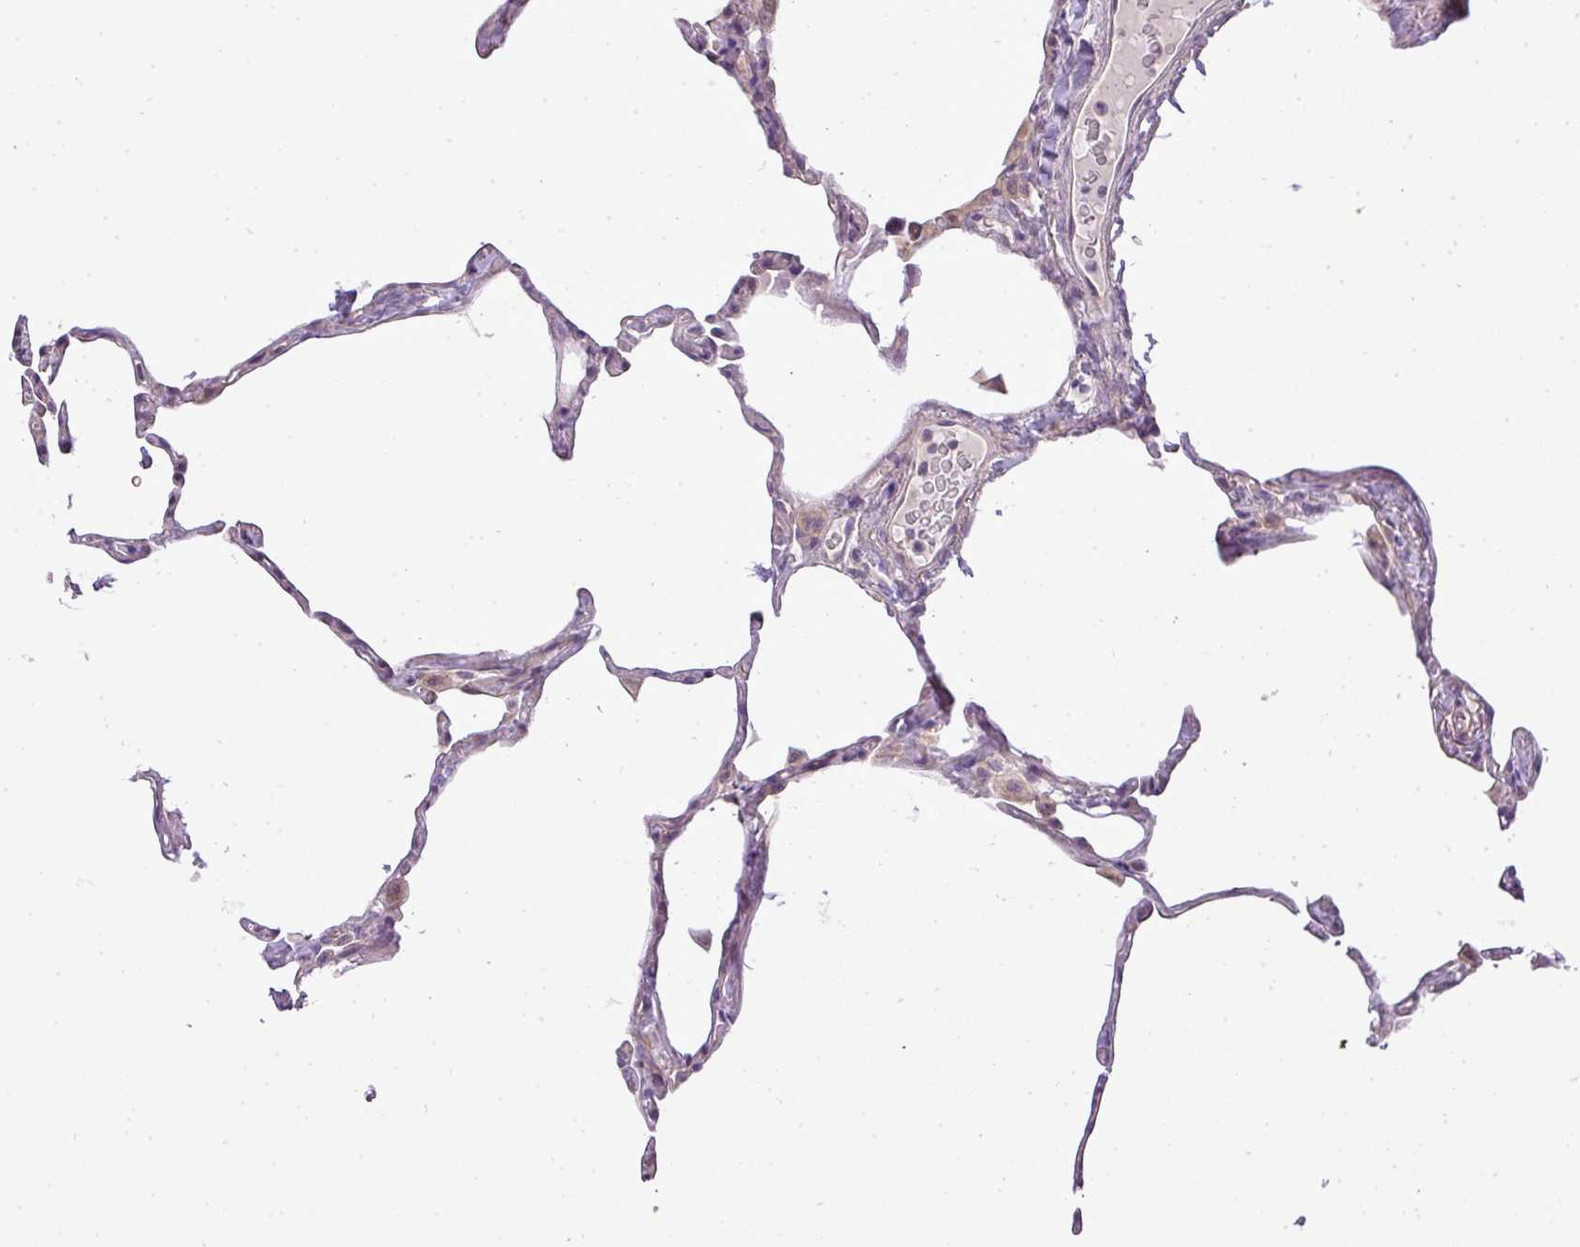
{"staining": {"intensity": "weak", "quantity": "25%-75%", "location": "cytoplasmic/membranous"}, "tissue": "lung", "cell_type": "Alveolar cells", "image_type": "normal", "snomed": [{"axis": "morphology", "description": "Normal tissue, NOS"}, {"axis": "topography", "description": "Lung"}], "caption": "There is low levels of weak cytoplasmic/membranous expression in alveolar cells of normal lung, as demonstrated by immunohistochemical staining (brown color).", "gene": "ZDHHC1", "patient": {"sex": "male", "age": 65}}